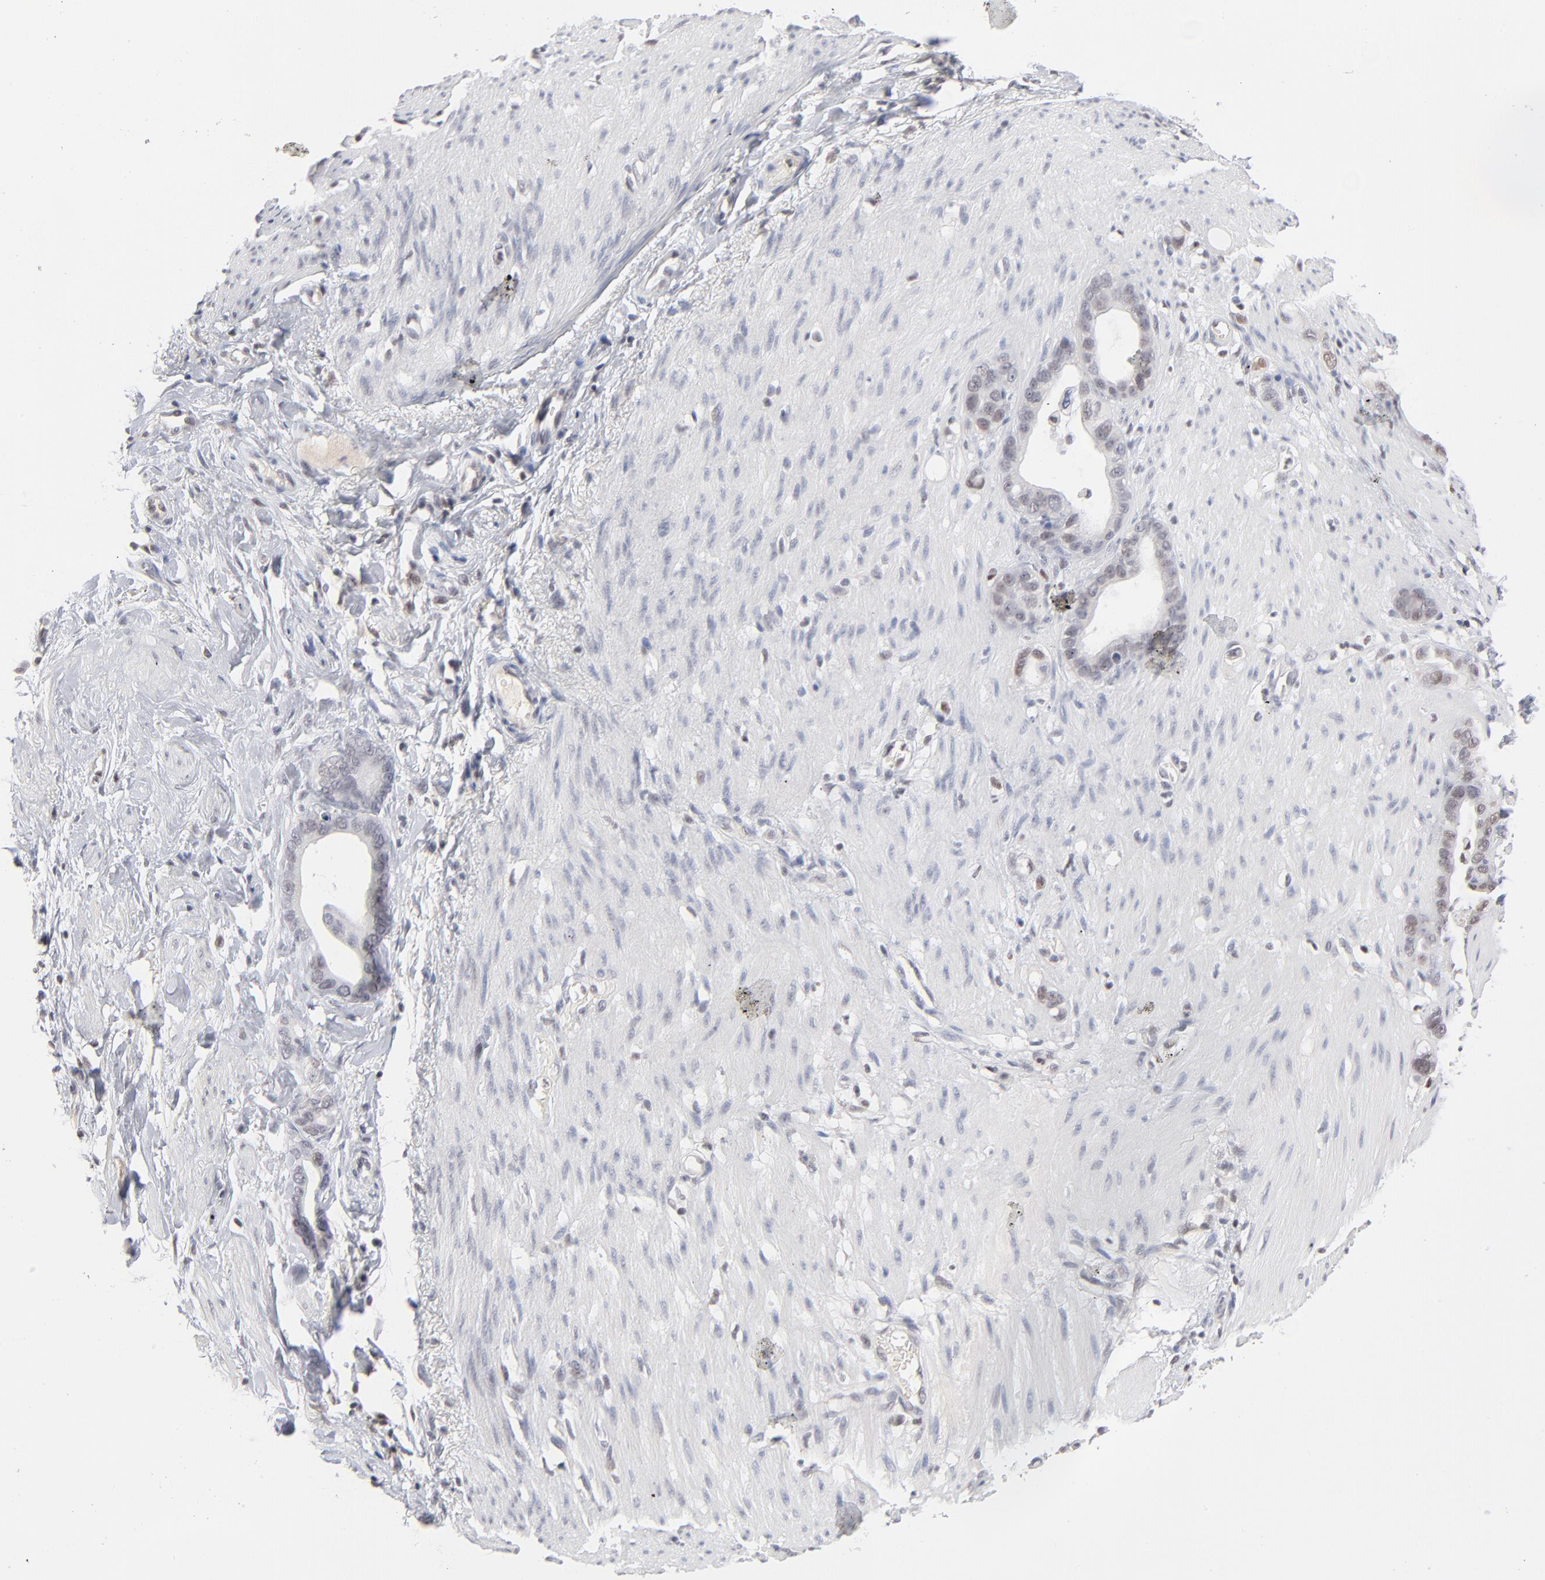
{"staining": {"intensity": "weak", "quantity": ">75%", "location": "nuclear"}, "tissue": "stomach cancer", "cell_type": "Tumor cells", "image_type": "cancer", "snomed": [{"axis": "morphology", "description": "Adenocarcinoma, NOS"}, {"axis": "topography", "description": "Stomach"}], "caption": "A brown stain highlights weak nuclear positivity of a protein in stomach cancer tumor cells. Using DAB (3,3'-diaminobenzidine) (brown) and hematoxylin (blue) stains, captured at high magnification using brightfield microscopy.", "gene": "MAX", "patient": {"sex": "female", "age": 75}}